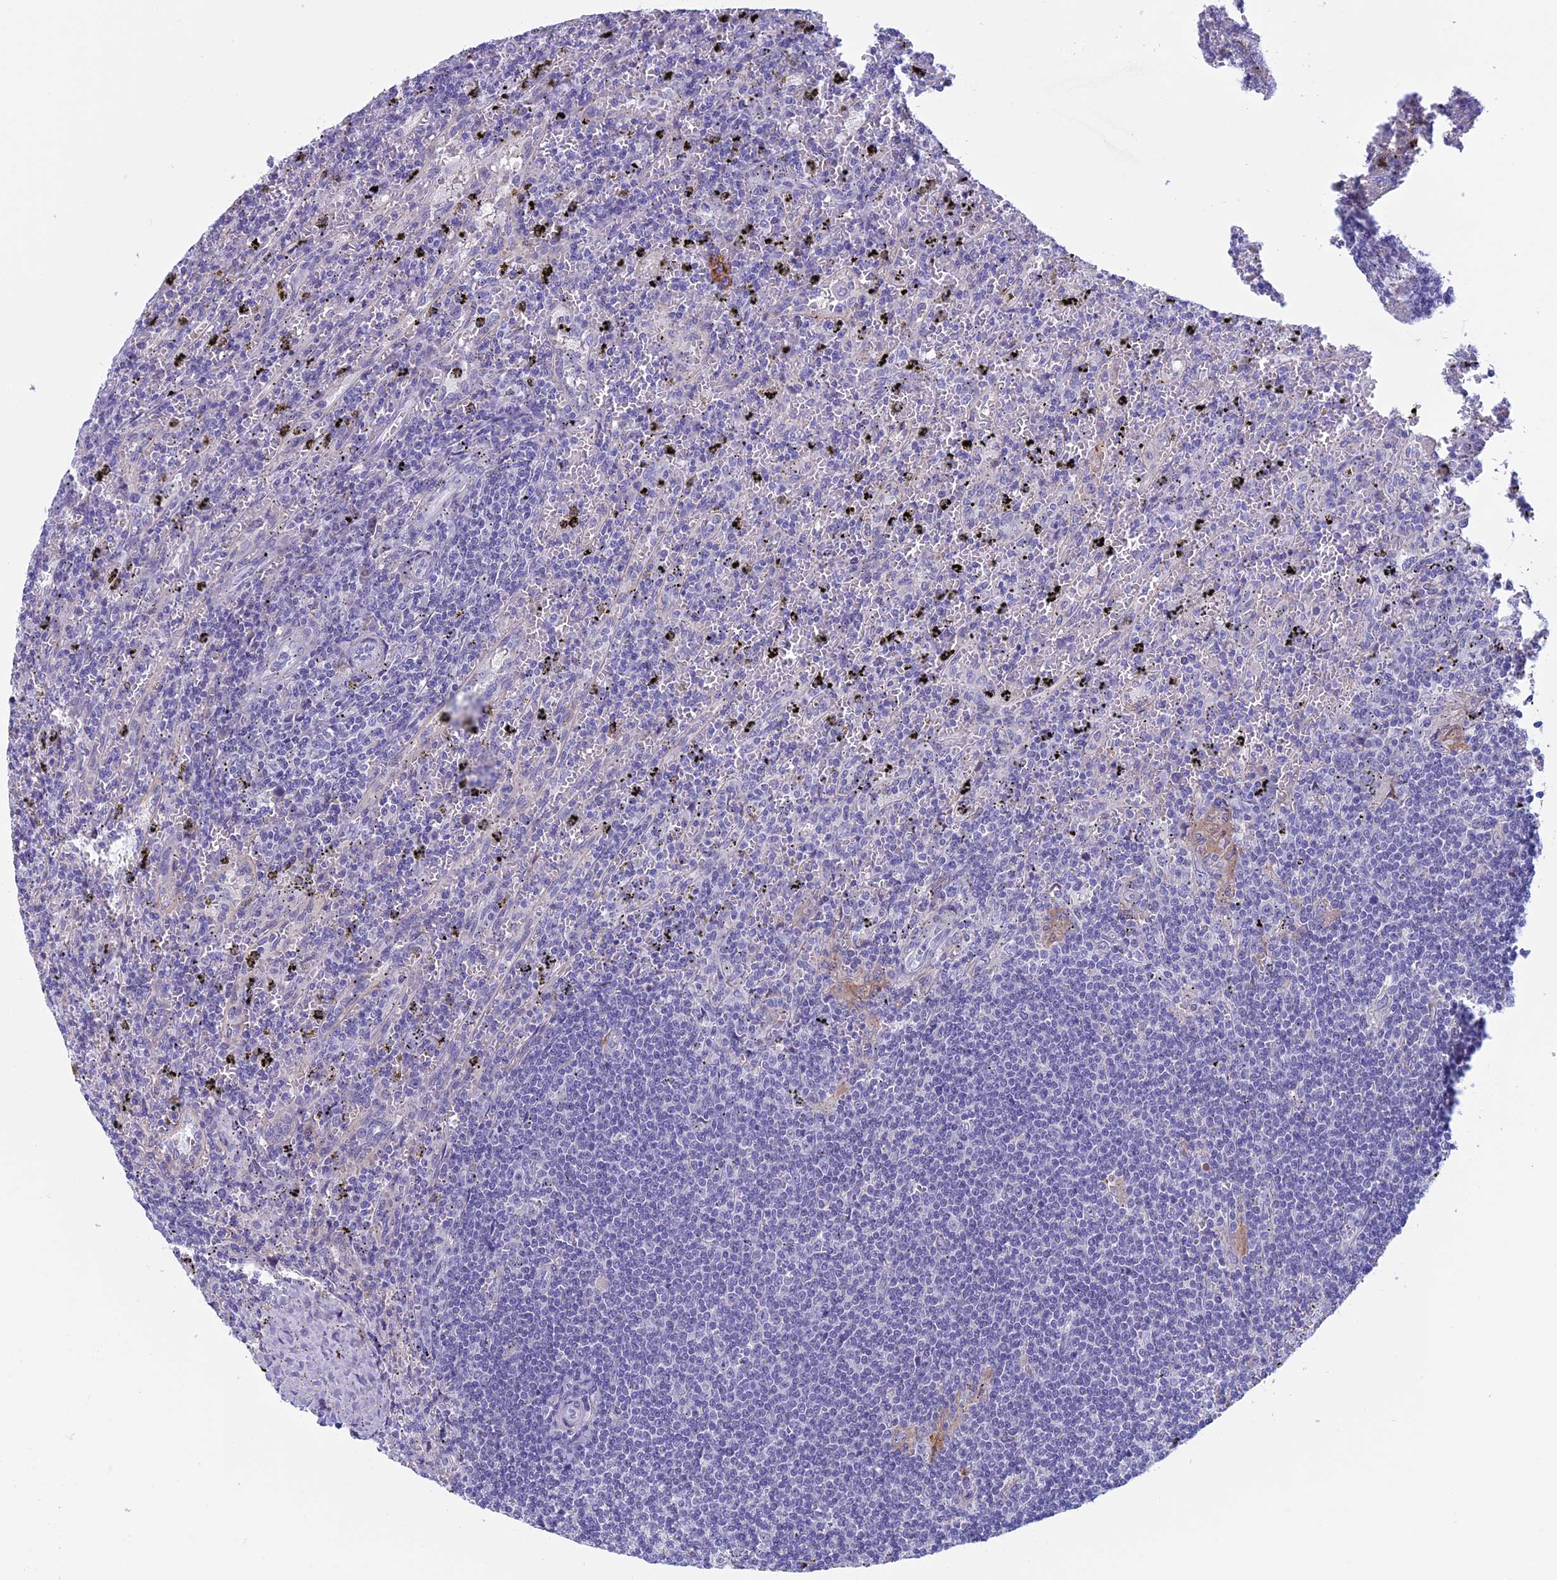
{"staining": {"intensity": "negative", "quantity": "none", "location": "none"}, "tissue": "lymphoma", "cell_type": "Tumor cells", "image_type": "cancer", "snomed": [{"axis": "morphology", "description": "Malignant lymphoma, non-Hodgkin's type, Low grade"}, {"axis": "topography", "description": "Spleen"}], "caption": "The image displays no staining of tumor cells in malignant lymphoma, non-Hodgkin's type (low-grade). (DAB (3,3'-diaminobenzidine) immunohistochemistry (IHC) visualized using brightfield microscopy, high magnification).", "gene": "ANGPTL2", "patient": {"sex": "male", "age": 76}}